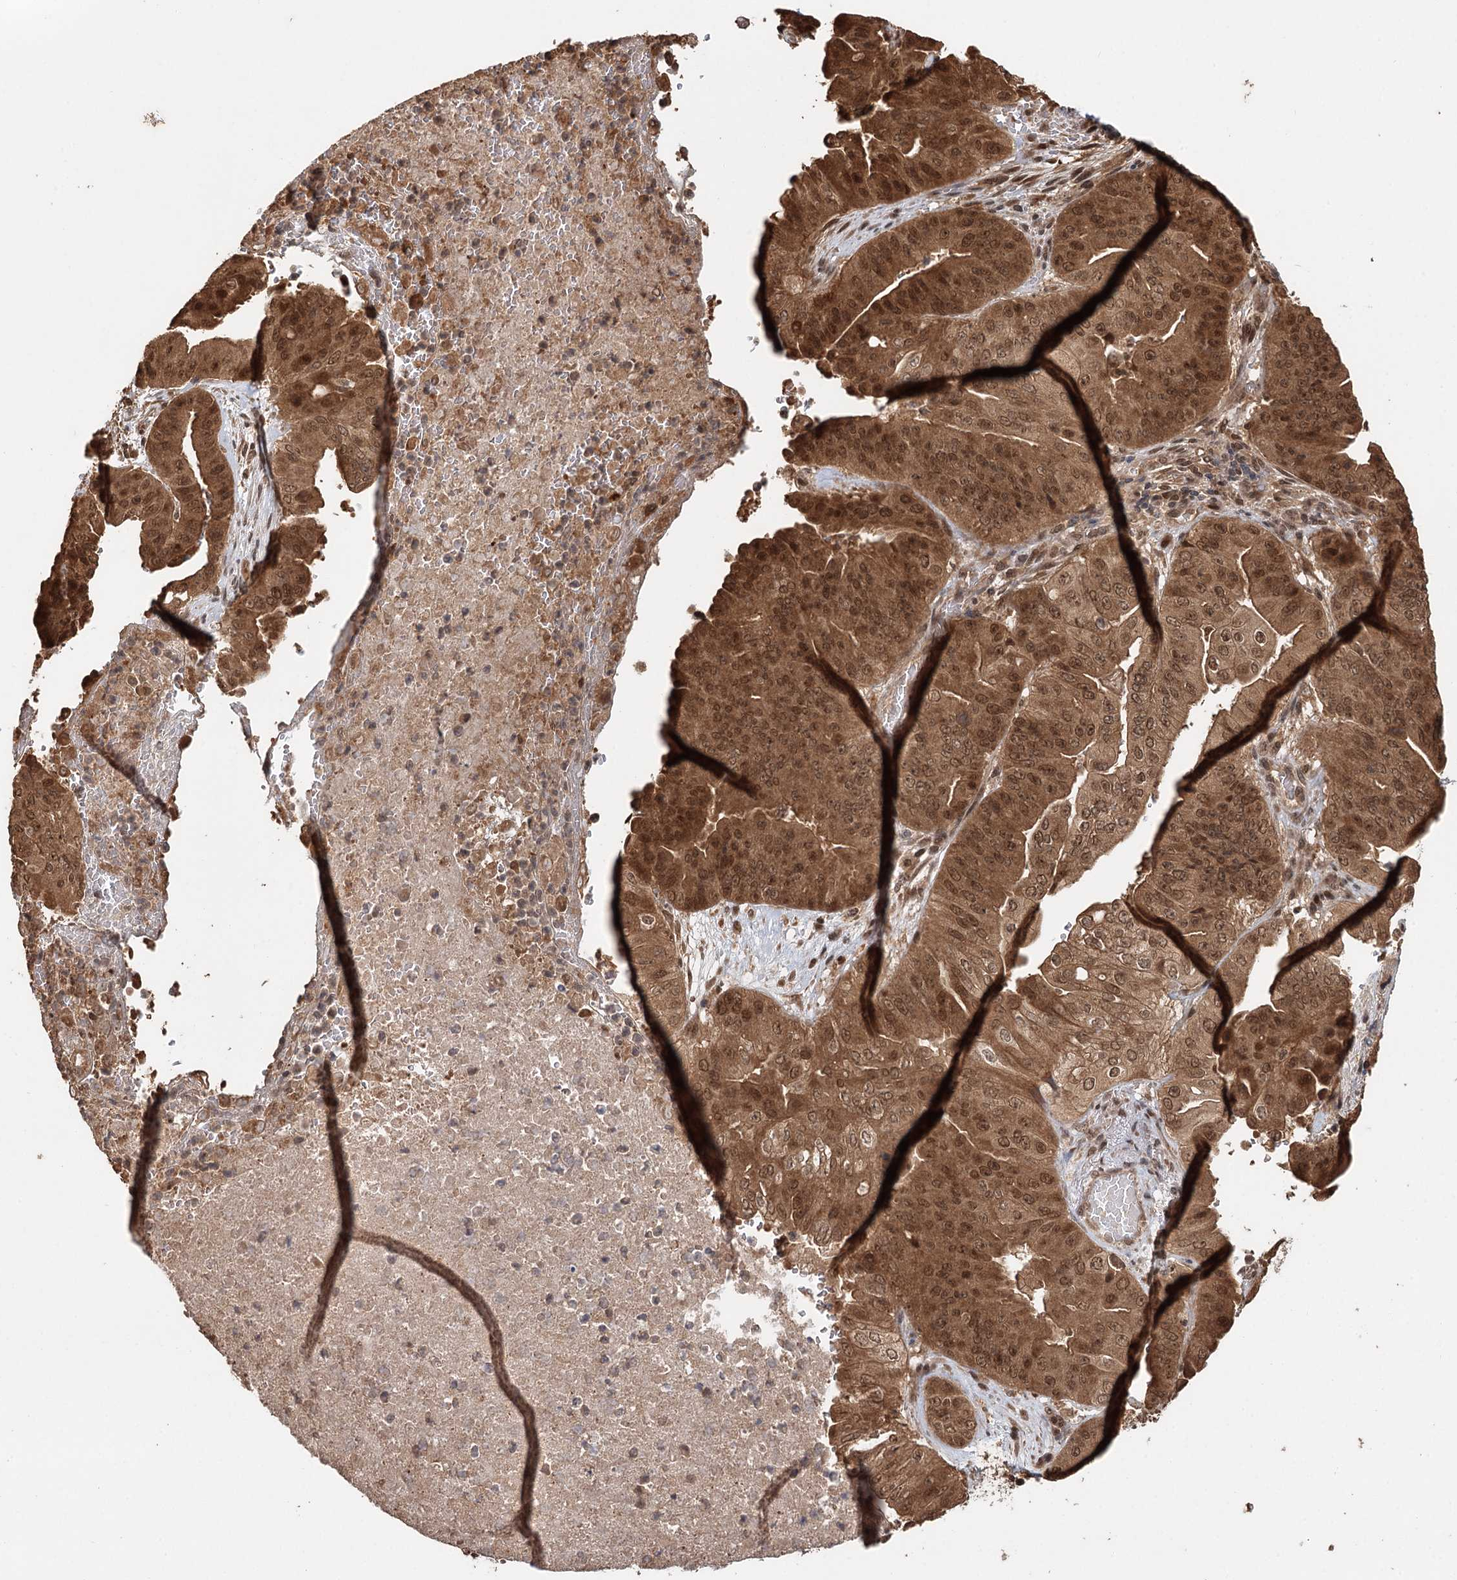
{"staining": {"intensity": "moderate", "quantity": ">75%", "location": "cytoplasmic/membranous,nuclear"}, "tissue": "pancreatic cancer", "cell_type": "Tumor cells", "image_type": "cancer", "snomed": [{"axis": "morphology", "description": "Adenocarcinoma, NOS"}, {"axis": "topography", "description": "Pancreas"}], "caption": "The photomicrograph exhibits a brown stain indicating the presence of a protein in the cytoplasmic/membranous and nuclear of tumor cells in pancreatic adenocarcinoma.", "gene": "N6AMT1", "patient": {"sex": "female", "age": 77}}